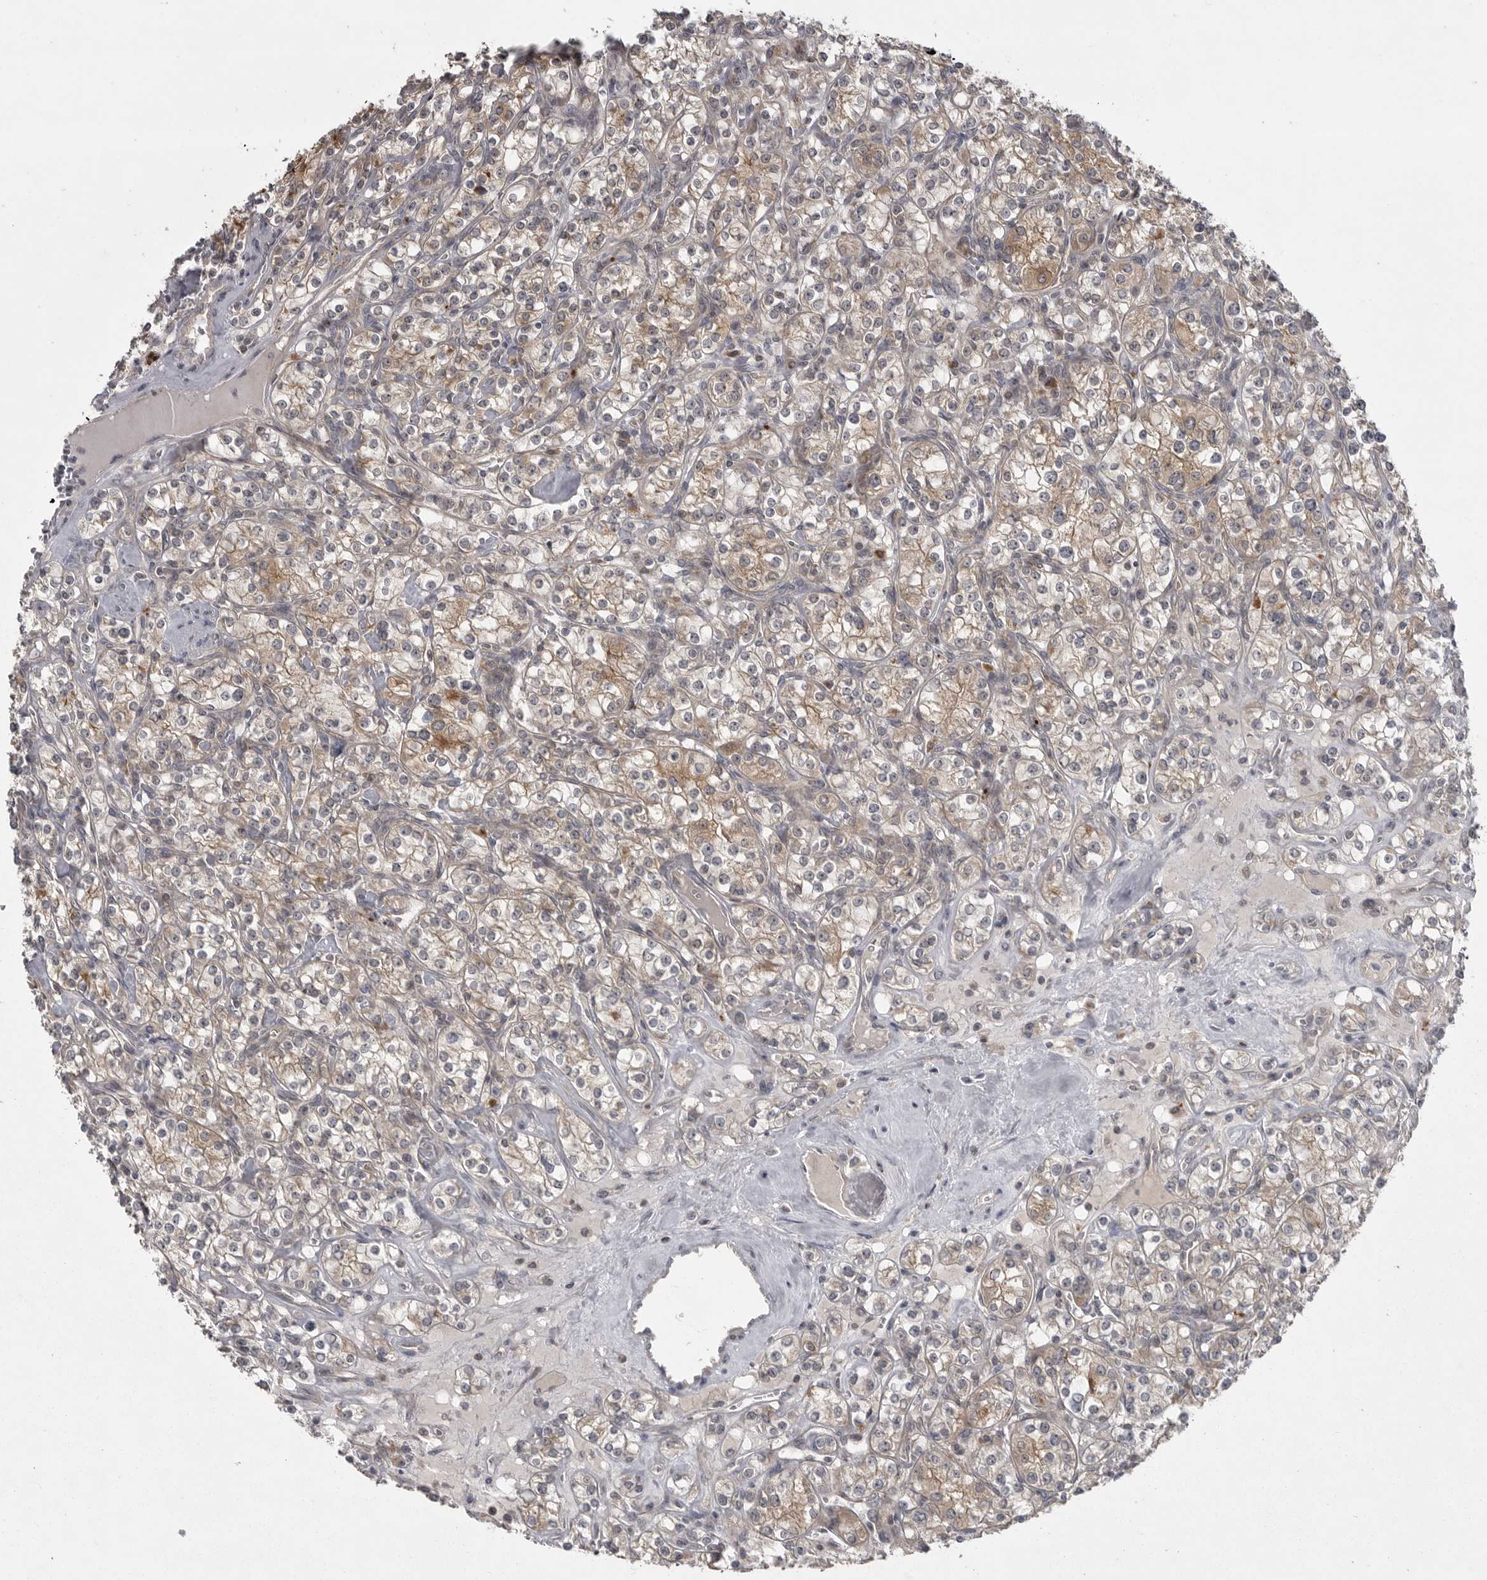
{"staining": {"intensity": "moderate", "quantity": ">75%", "location": "cytoplasmic/membranous"}, "tissue": "renal cancer", "cell_type": "Tumor cells", "image_type": "cancer", "snomed": [{"axis": "morphology", "description": "Adenocarcinoma, NOS"}, {"axis": "topography", "description": "Kidney"}], "caption": "Immunohistochemical staining of human renal adenocarcinoma exhibits moderate cytoplasmic/membranous protein staining in about >75% of tumor cells.", "gene": "PHF13", "patient": {"sex": "male", "age": 77}}